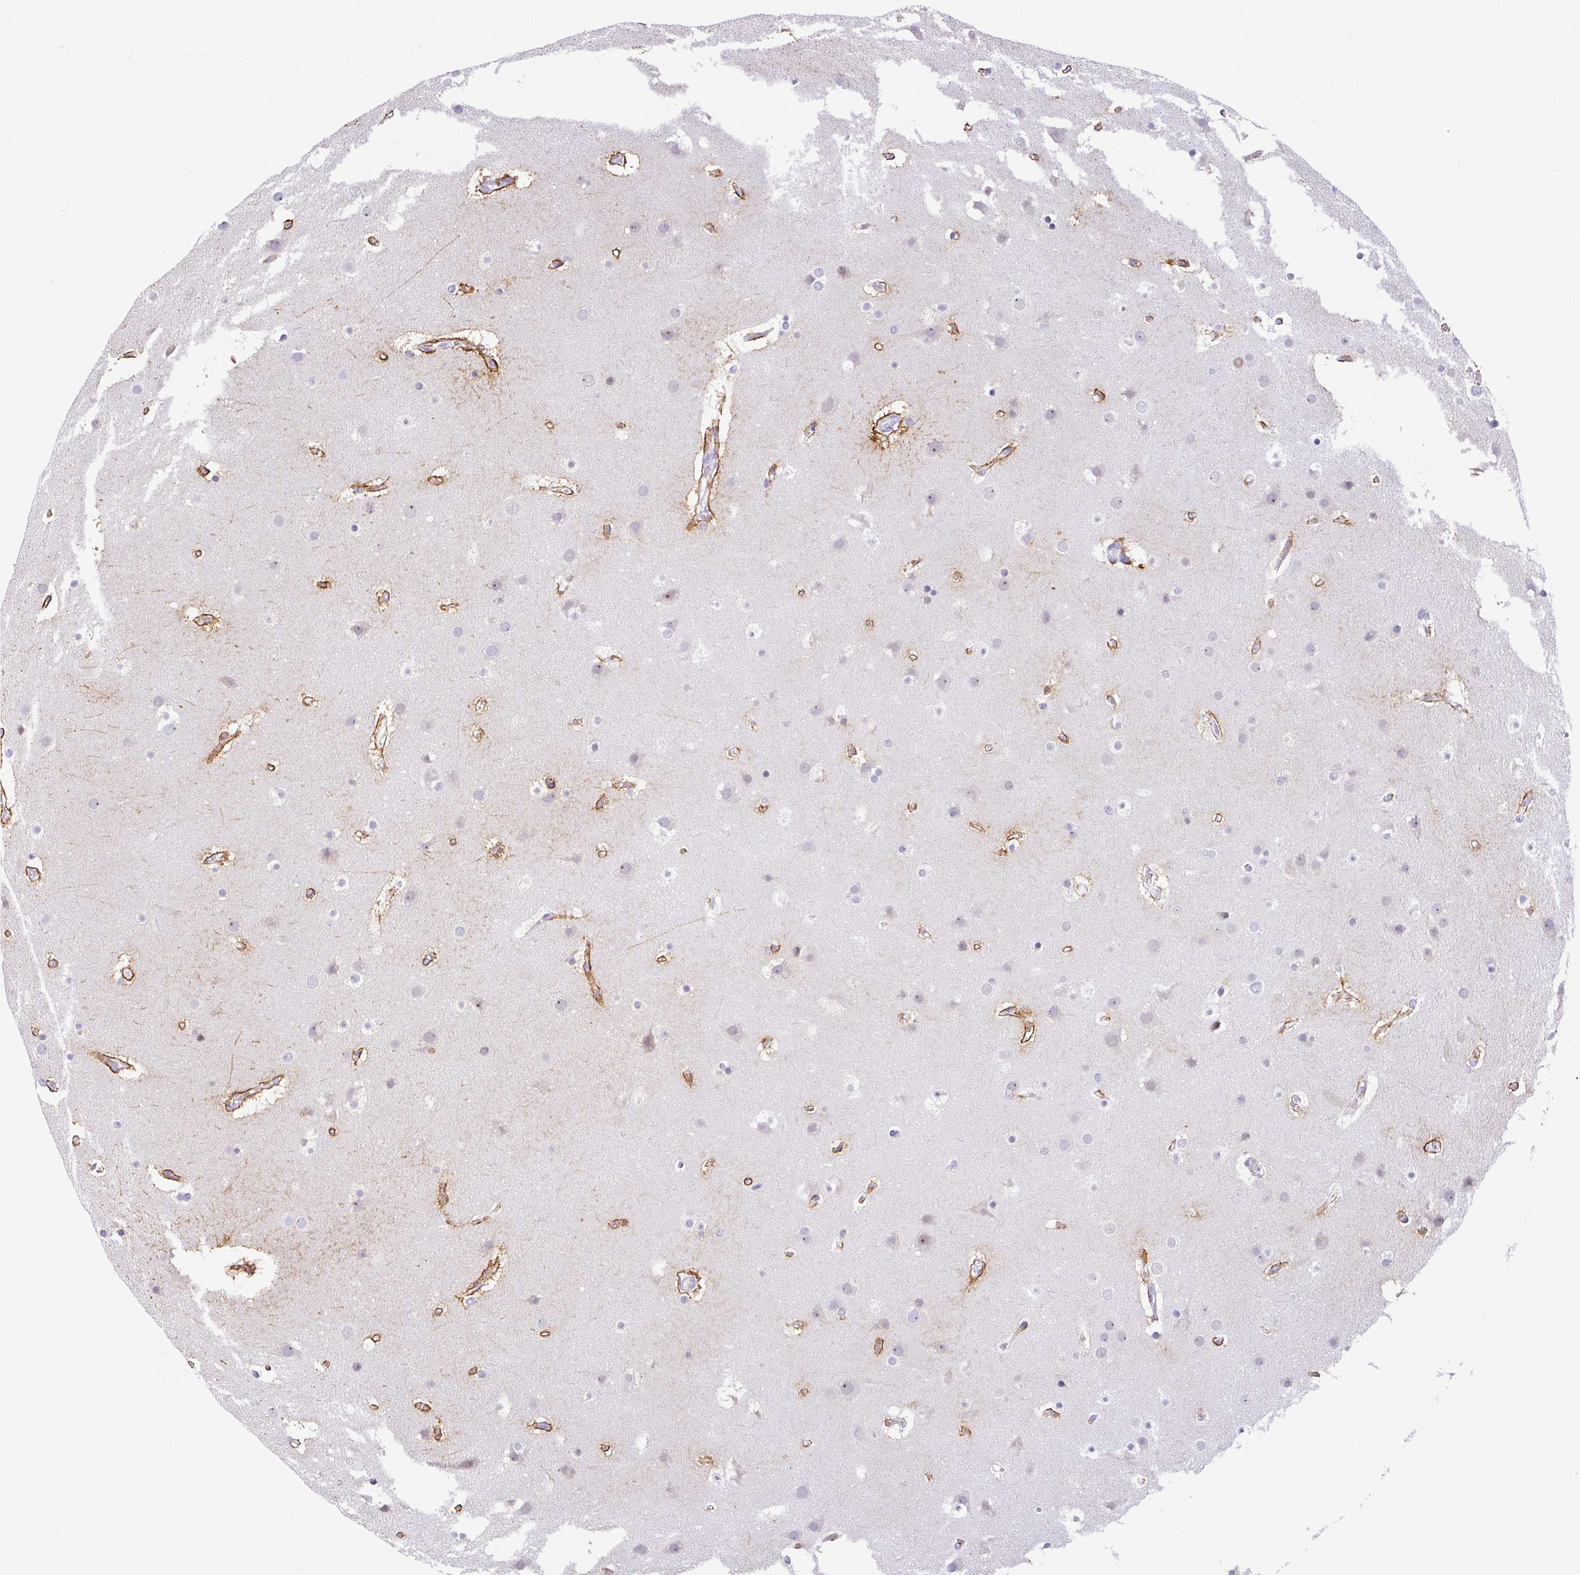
{"staining": {"intensity": "negative", "quantity": "none", "location": "none"}, "tissue": "glioma", "cell_type": "Tumor cells", "image_type": "cancer", "snomed": [{"axis": "morphology", "description": "Glioma, malignant, High grade"}, {"axis": "topography", "description": "Cerebral cortex"}], "caption": "High magnification brightfield microscopy of glioma stained with DAB (brown) and counterstained with hematoxylin (blue): tumor cells show no significant positivity.", "gene": "PARP2", "patient": {"sex": "female", "age": 36}}